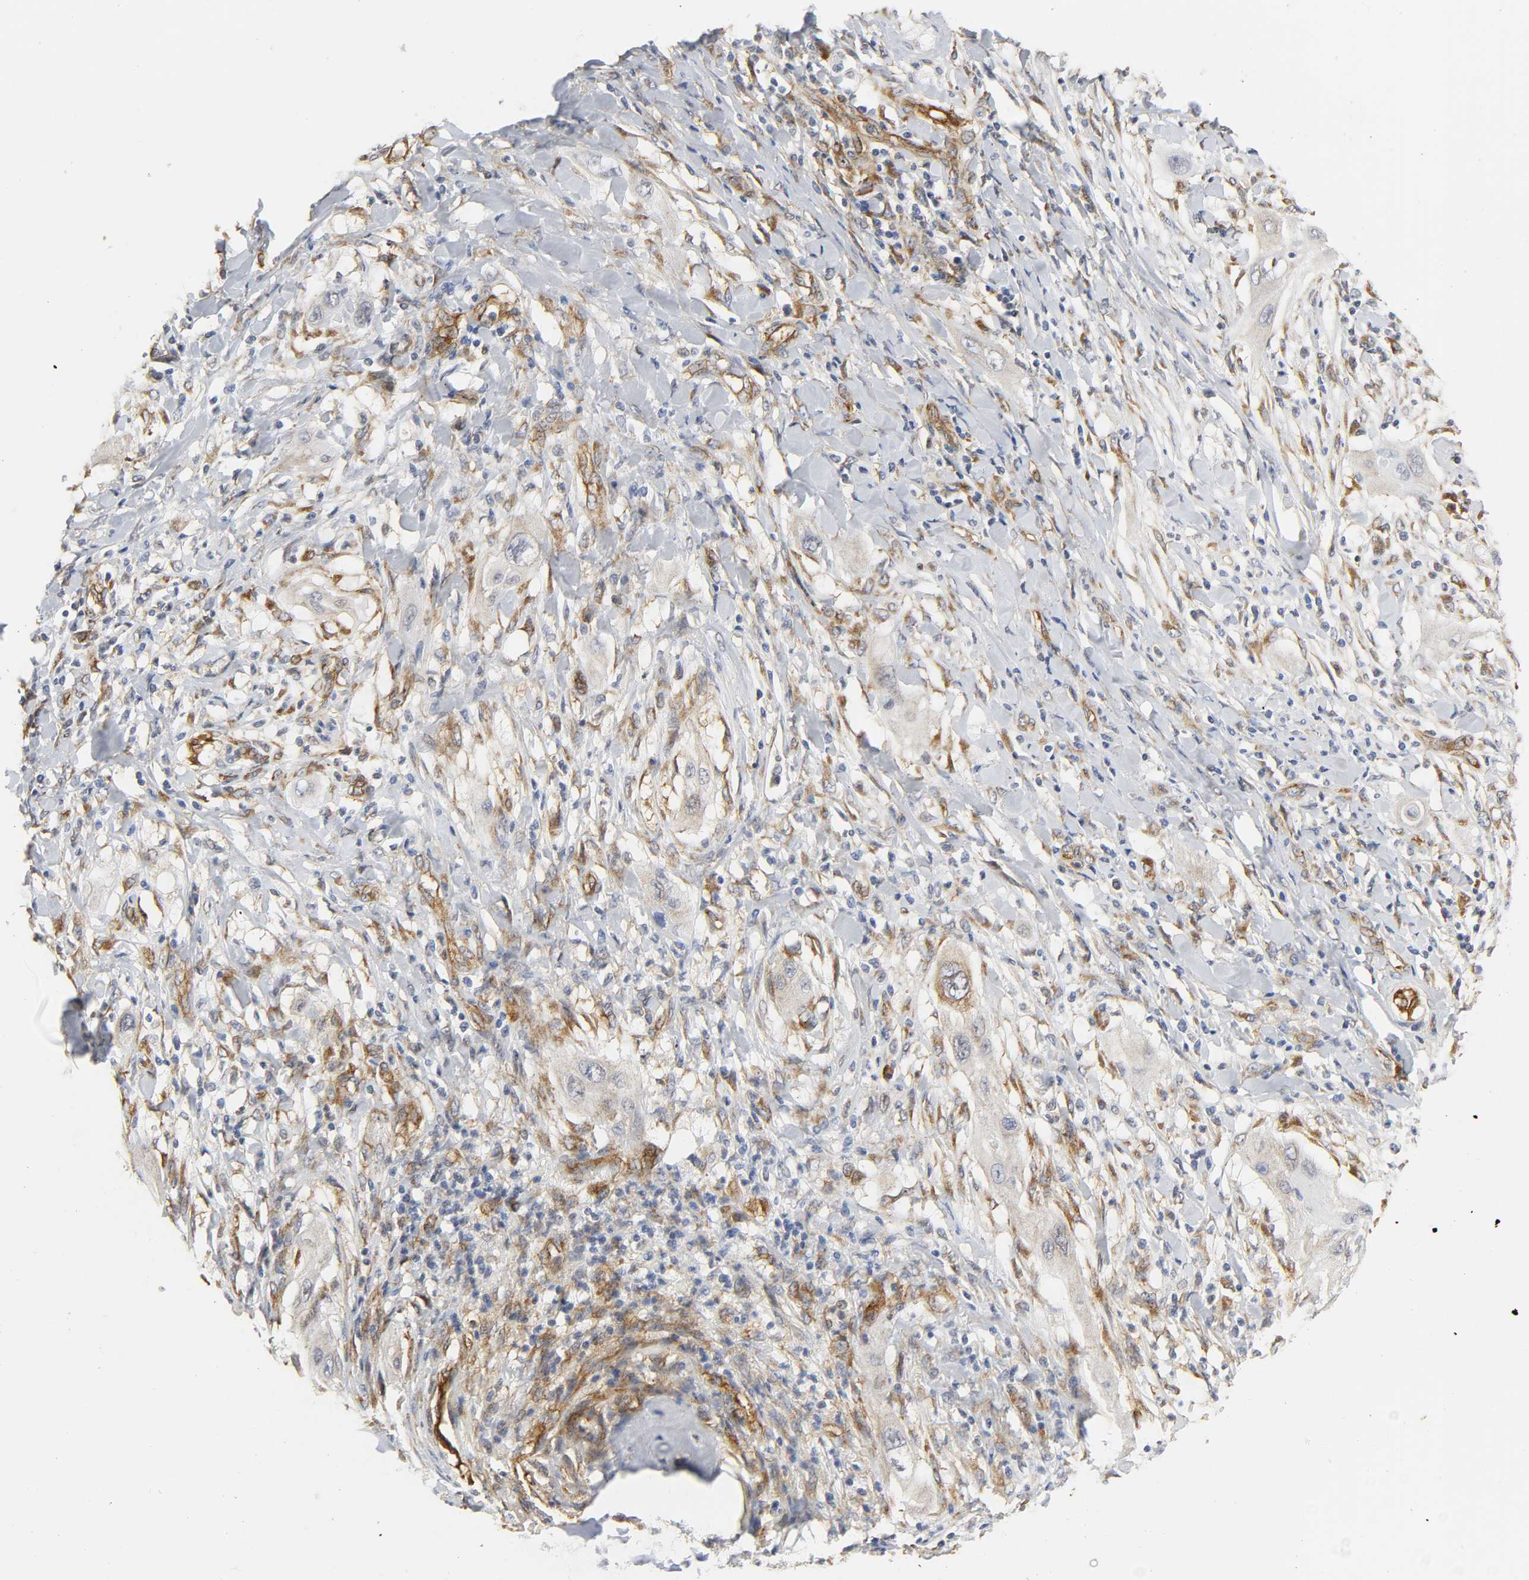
{"staining": {"intensity": "weak", "quantity": "25%-75%", "location": "cytoplasmic/membranous"}, "tissue": "lung cancer", "cell_type": "Tumor cells", "image_type": "cancer", "snomed": [{"axis": "morphology", "description": "Squamous cell carcinoma, NOS"}, {"axis": "topography", "description": "Lung"}], "caption": "This is a photomicrograph of immunohistochemistry (IHC) staining of lung cancer, which shows weak staining in the cytoplasmic/membranous of tumor cells.", "gene": "DOCK1", "patient": {"sex": "female", "age": 47}}